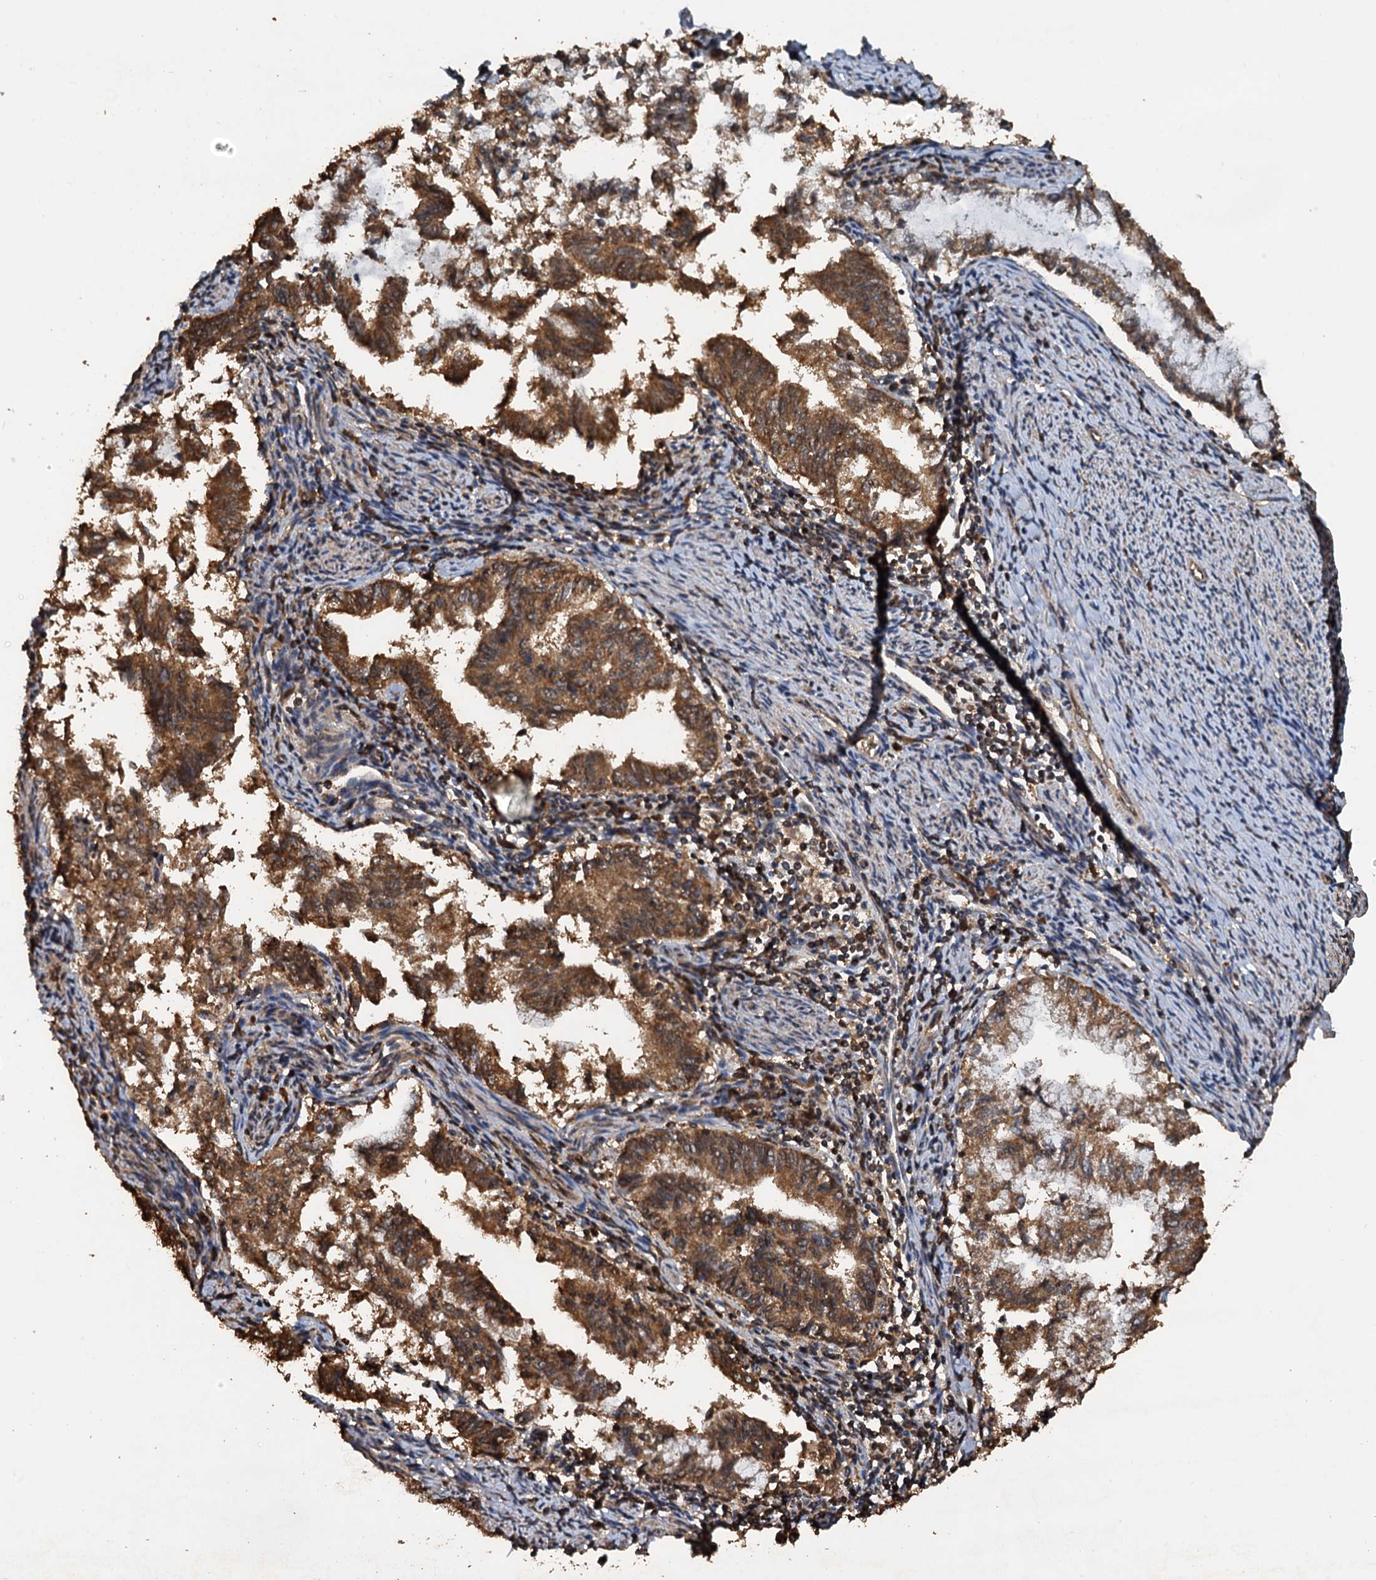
{"staining": {"intensity": "strong", "quantity": ">75%", "location": "cytoplasmic/membranous,nuclear"}, "tissue": "endometrial cancer", "cell_type": "Tumor cells", "image_type": "cancer", "snomed": [{"axis": "morphology", "description": "Adenocarcinoma, NOS"}, {"axis": "topography", "description": "Endometrium"}], "caption": "DAB immunohistochemical staining of human adenocarcinoma (endometrial) exhibits strong cytoplasmic/membranous and nuclear protein expression in approximately >75% of tumor cells.", "gene": "PSMD9", "patient": {"sex": "female", "age": 79}}